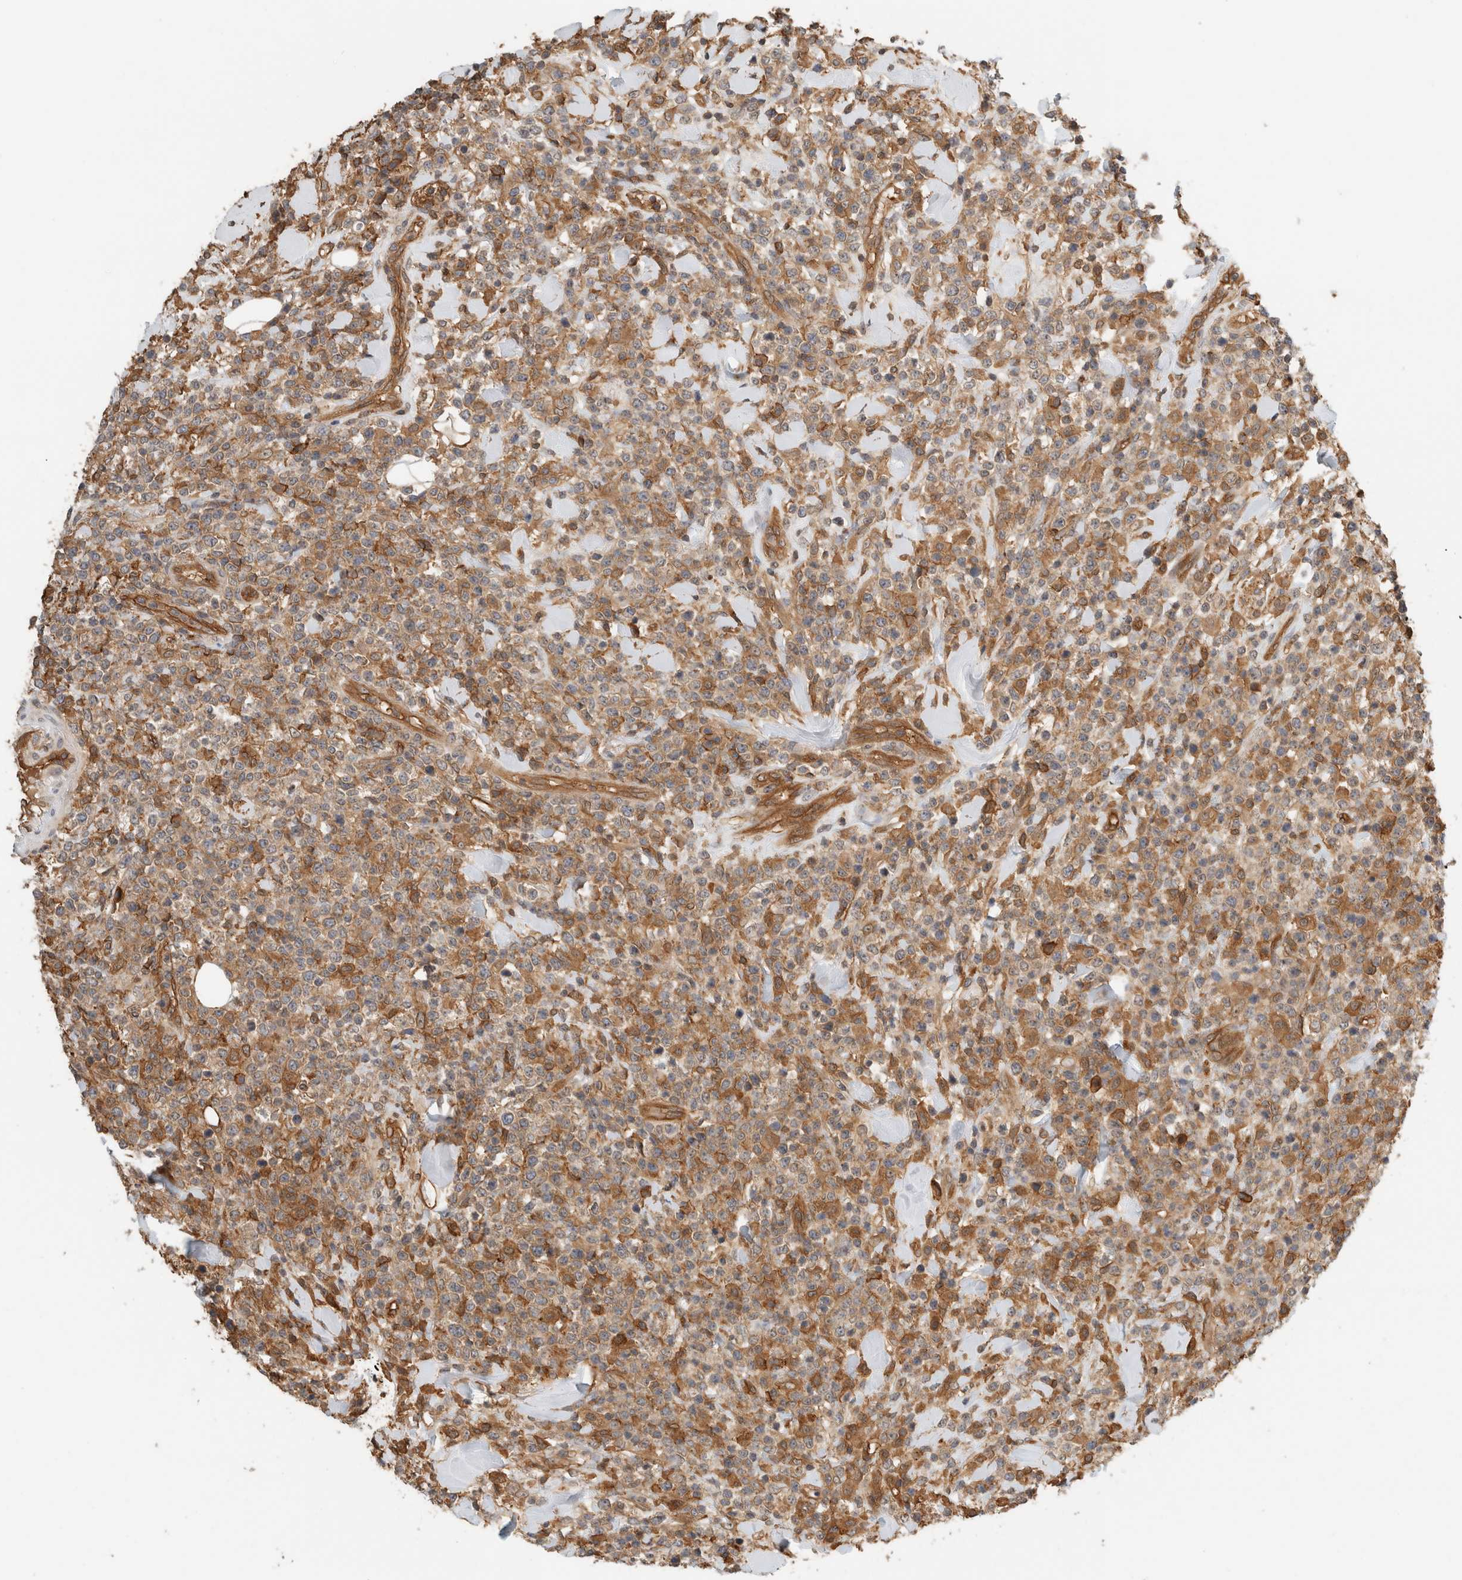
{"staining": {"intensity": "weak", "quantity": "25%-75%", "location": "cytoplasmic/membranous"}, "tissue": "lymphoma", "cell_type": "Tumor cells", "image_type": "cancer", "snomed": [{"axis": "morphology", "description": "Malignant lymphoma, non-Hodgkin's type, High grade"}, {"axis": "topography", "description": "Colon"}], "caption": "Tumor cells reveal low levels of weak cytoplasmic/membranous expression in about 25%-75% of cells in human high-grade malignant lymphoma, non-Hodgkin's type.", "gene": "PFDN4", "patient": {"sex": "female", "age": 53}}